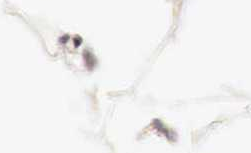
{"staining": {"intensity": "weak", "quantity": ">75%", "location": "cytoplasmic/membranous"}, "tissue": "adipose tissue", "cell_type": "Adipocytes", "image_type": "normal", "snomed": [{"axis": "morphology", "description": "Normal tissue, NOS"}, {"axis": "topography", "description": "Breast"}], "caption": "Protein positivity by immunohistochemistry (IHC) exhibits weak cytoplasmic/membranous expression in about >75% of adipocytes in benign adipose tissue.", "gene": "CASP3", "patient": {"sex": "female", "age": 45}}